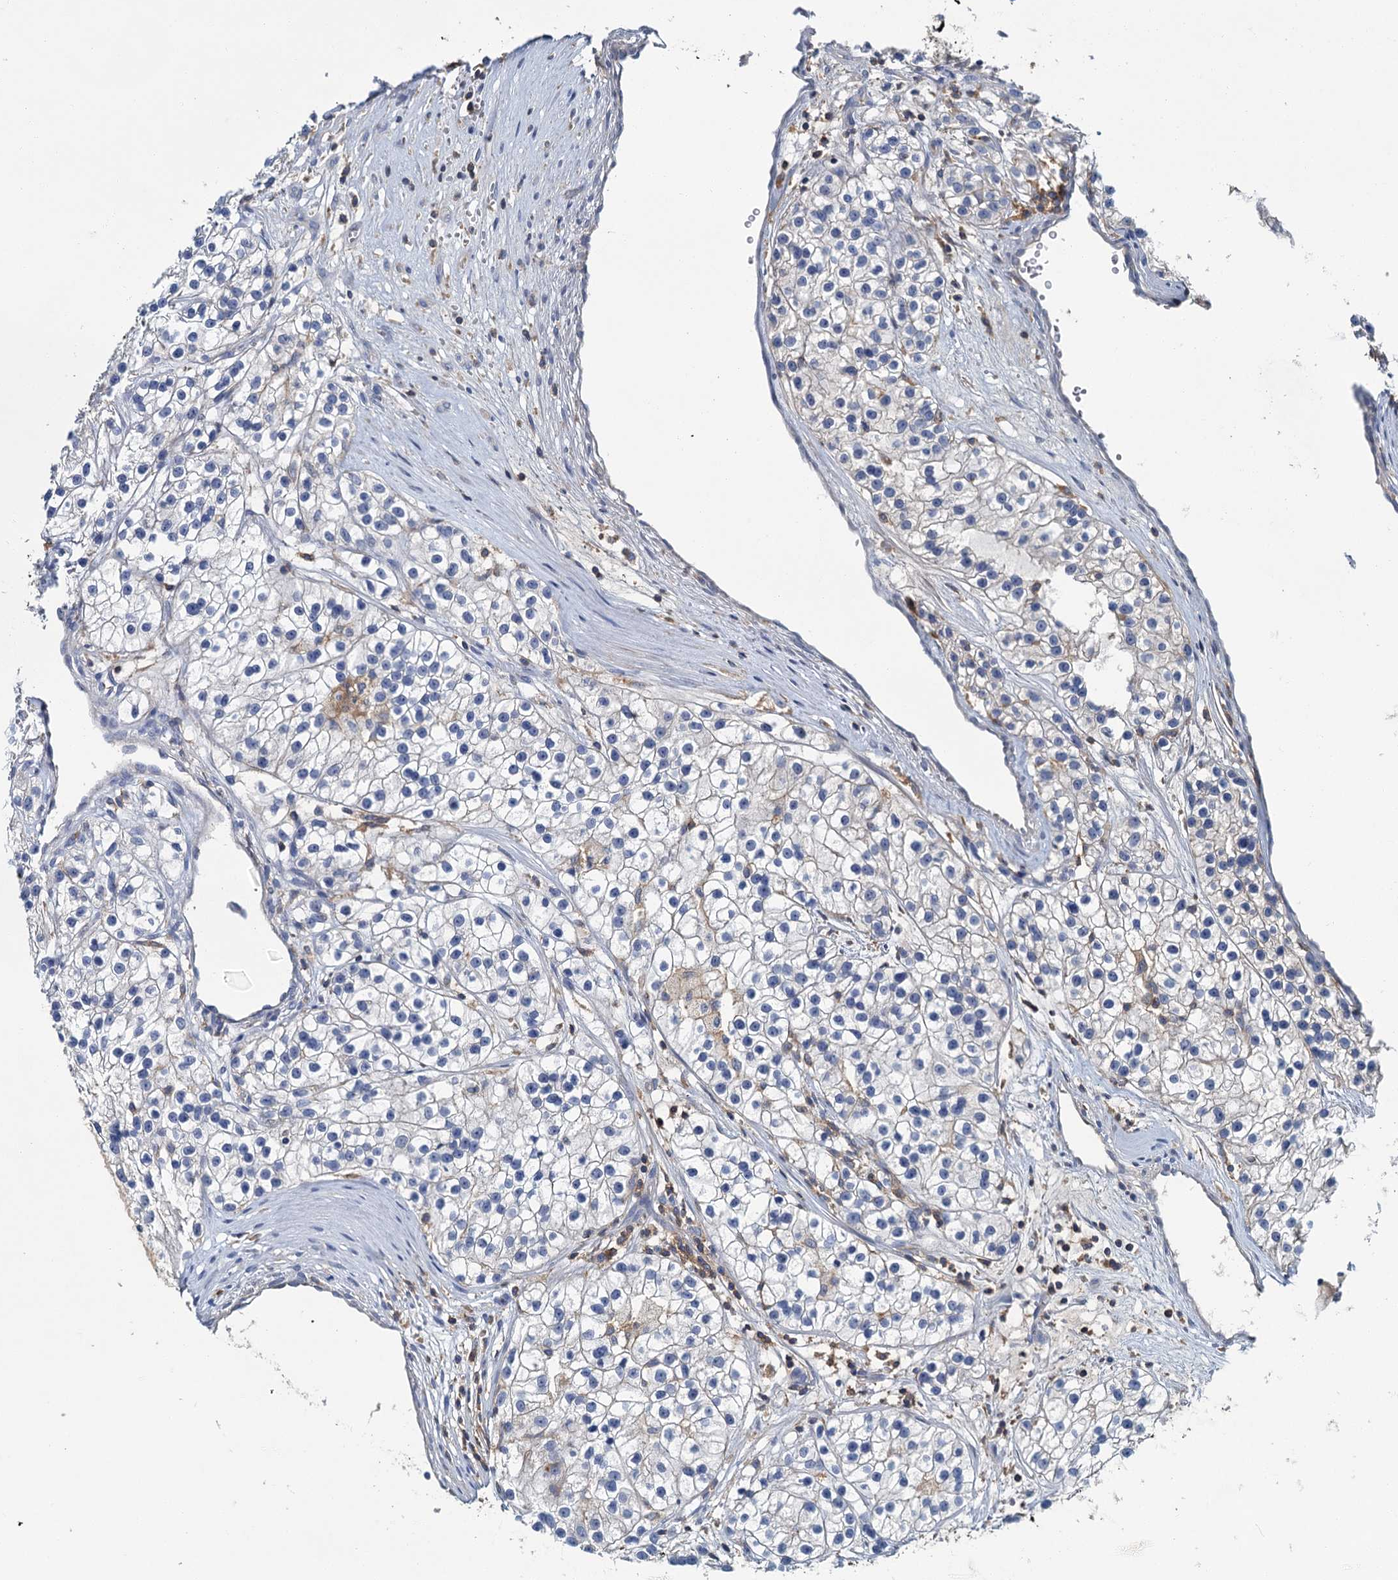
{"staining": {"intensity": "negative", "quantity": "none", "location": "none"}, "tissue": "renal cancer", "cell_type": "Tumor cells", "image_type": "cancer", "snomed": [{"axis": "morphology", "description": "Adenocarcinoma, NOS"}, {"axis": "topography", "description": "Kidney"}], "caption": "Immunohistochemistry of adenocarcinoma (renal) exhibits no positivity in tumor cells.", "gene": "FGFR2", "patient": {"sex": "female", "age": 57}}